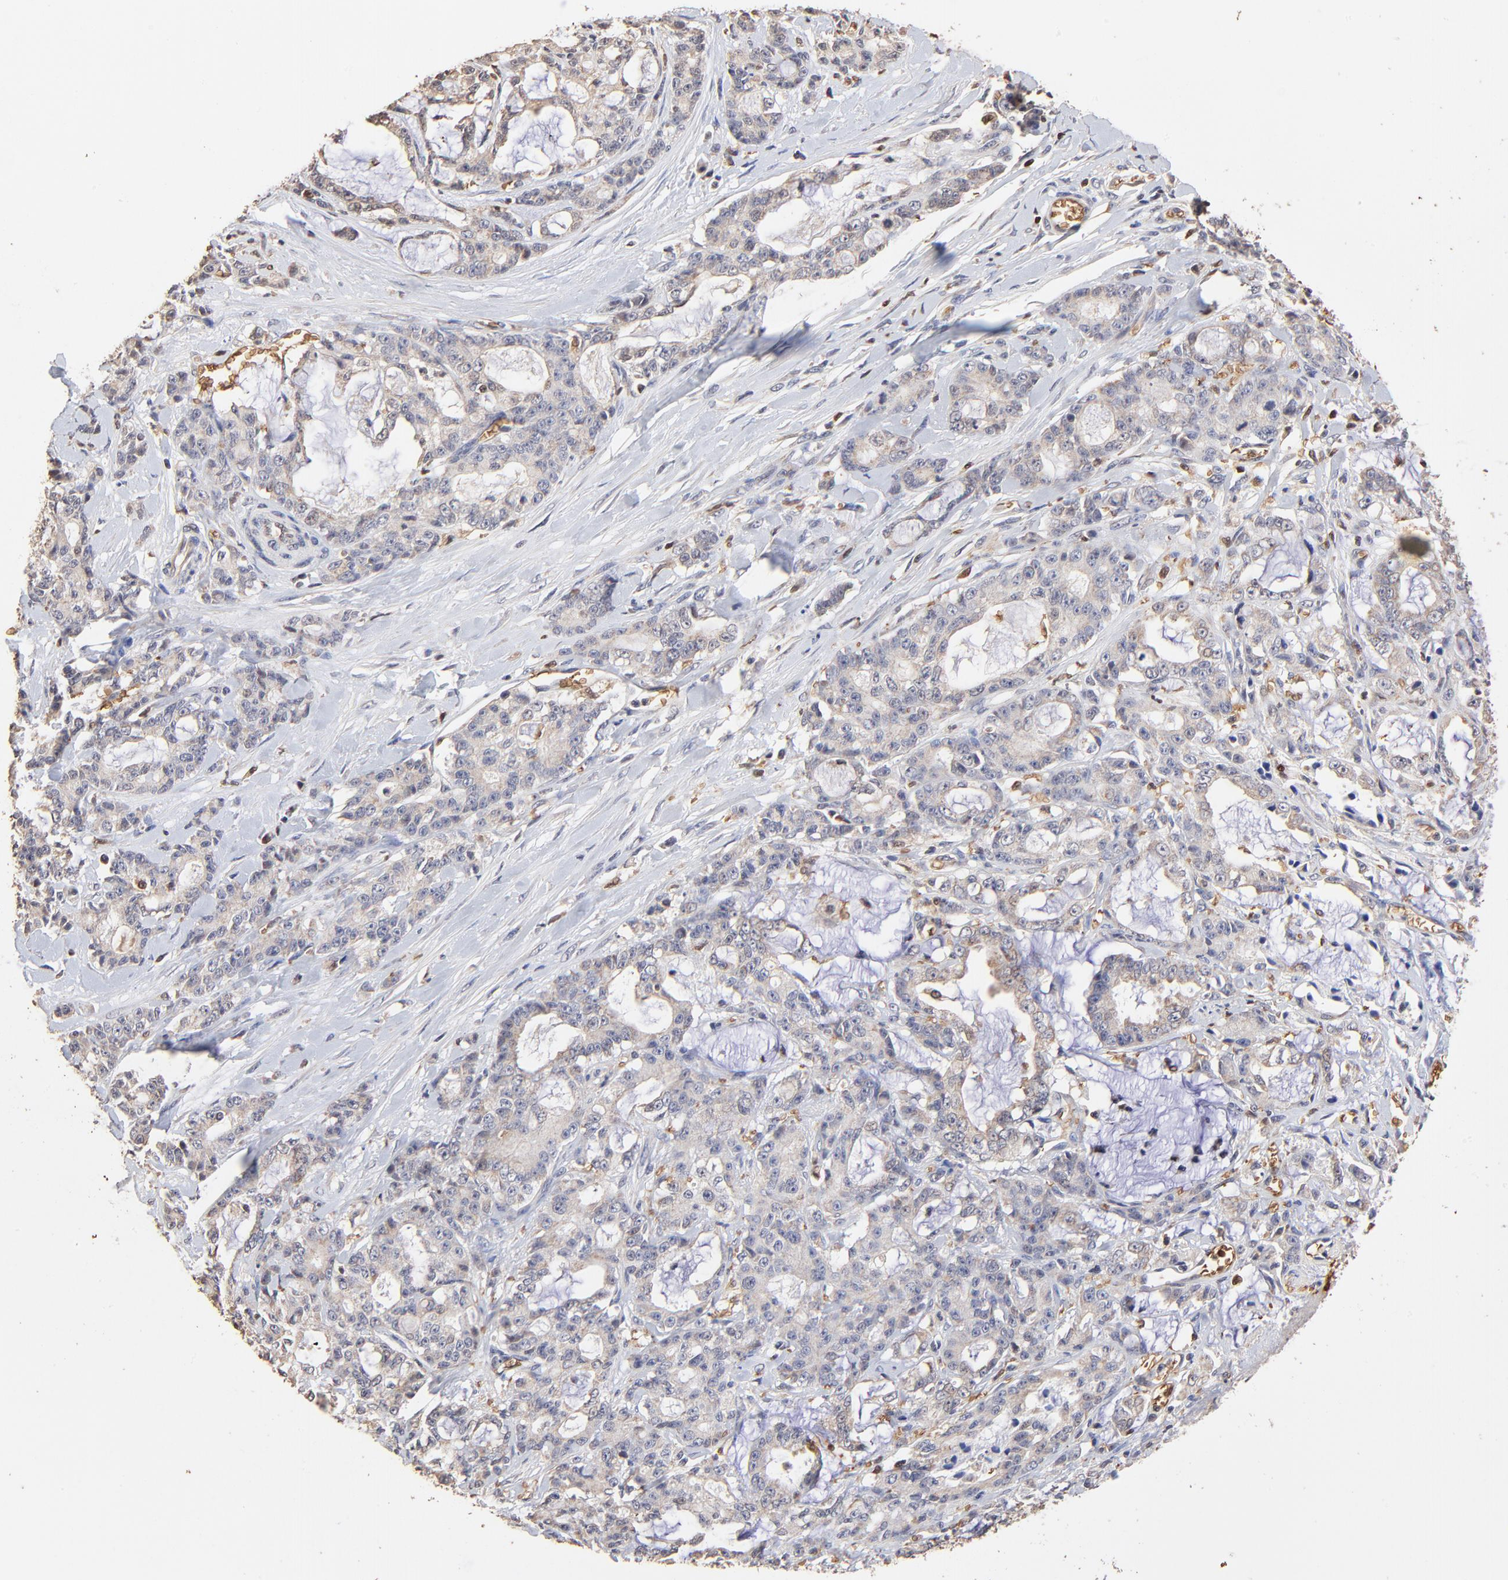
{"staining": {"intensity": "negative", "quantity": "none", "location": "none"}, "tissue": "pancreatic cancer", "cell_type": "Tumor cells", "image_type": "cancer", "snomed": [{"axis": "morphology", "description": "Adenocarcinoma, NOS"}, {"axis": "topography", "description": "Pancreas"}], "caption": "There is no significant expression in tumor cells of pancreatic cancer. The staining is performed using DAB brown chromogen with nuclei counter-stained in using hematoxylin.", "gene": "CASP1", "patient": {"sex": "female", "age": 73}}